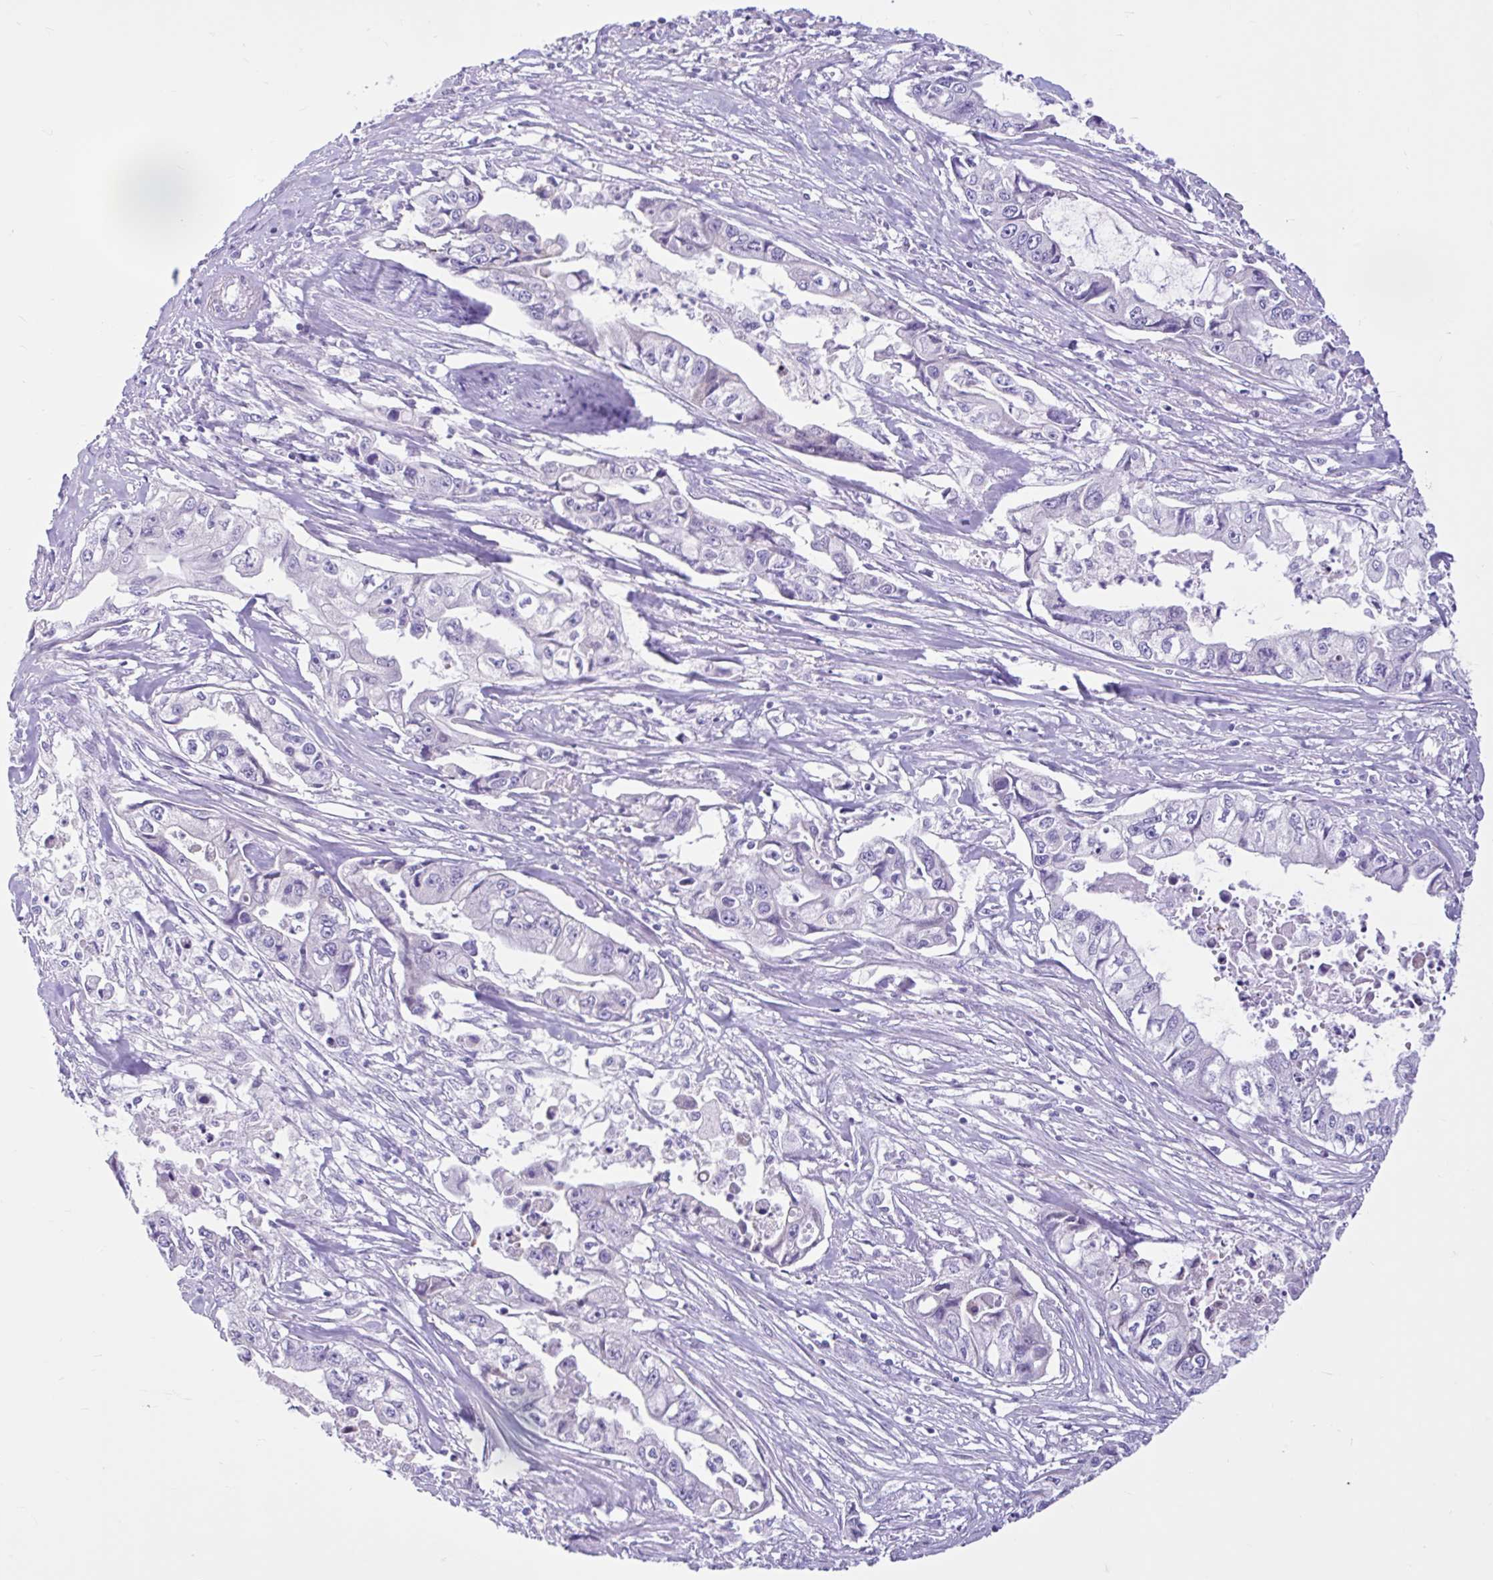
{"staining": {"intensity": "negative", "quantity": "none", "location": "none"}, "tissue": "pancreatic cancer", "cell_type": "Tumor cells", "image_type": "cancer", "snomed": [{"axis": "morphology", "description": "Adenocarcinoma, NOS"}, {"axis": "topography", "description": "Pancreas"}], "caption": "Tumor cells are negative for brown protein staining in pancreatic cancer. (DAB (3,3'-diaminobenzidine) IHC visualized using brightfield microscopy, high magnification).", "gene": "CYP19A1", "patient": {"sex": "male", "age": 66}}